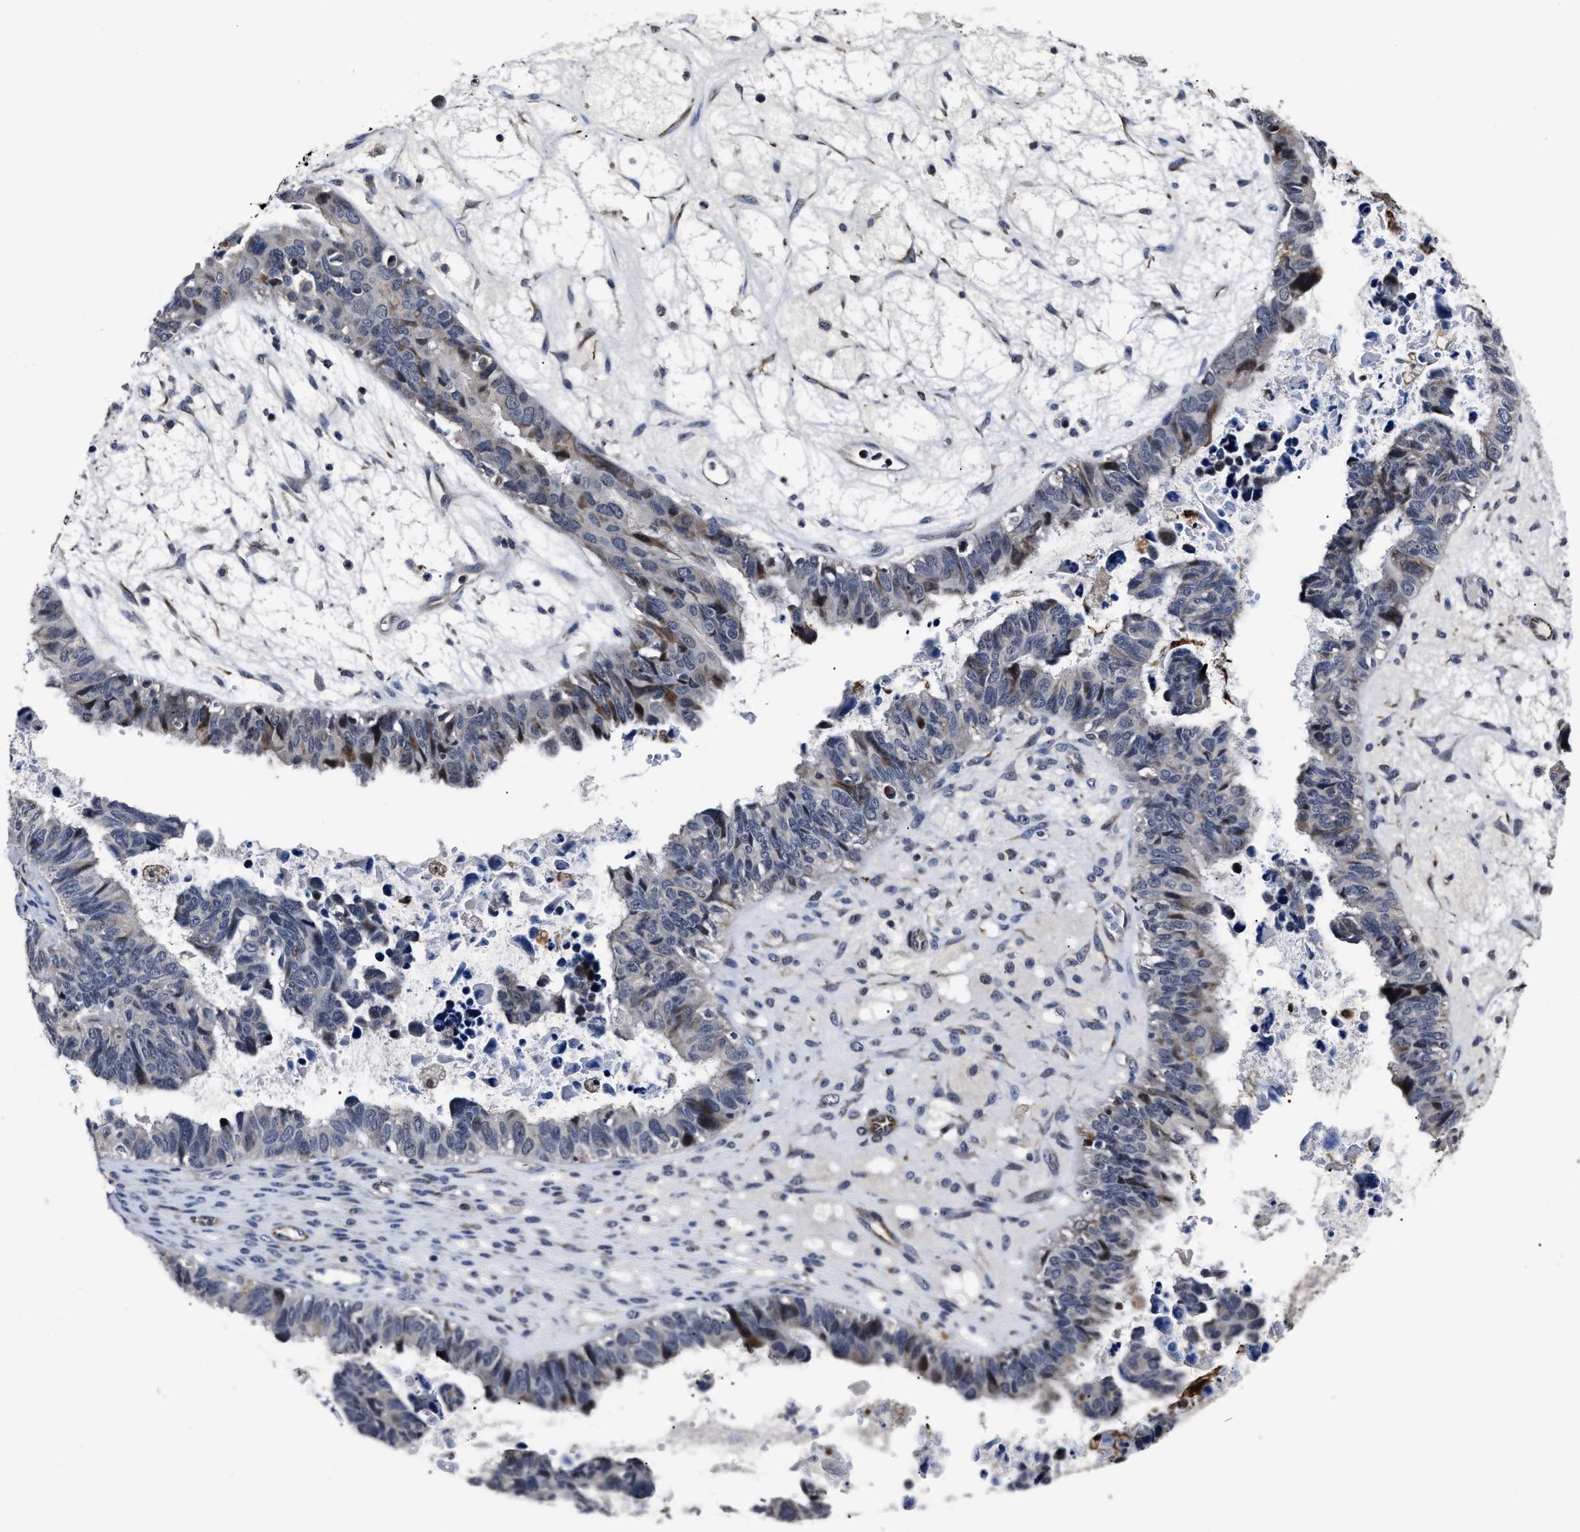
{"staining": {"intensity": "moderate", "quantity": "<25%", "location": "cytoplasmic/membranous,nuclear"}, "tissue": "ovarian cancer", "cell_type": "Tumor cells", "image_type": "cancer", "snomed": [{"axis": "morphology", "description": "Cystadenocarcinoma, serous, NOS"}, {"axis": "topography", "description": "Ovary"}], "caption": "Immunohistochemical staining of serous cystadenocarcinoma (ovarian) displays low levels of moderate cytoplasmic/membranous and nuclear protein staining in approximately <25% of tumor cells.", "gene": "RSBN1L", "patient": {"sex": "female", "age": 79}}